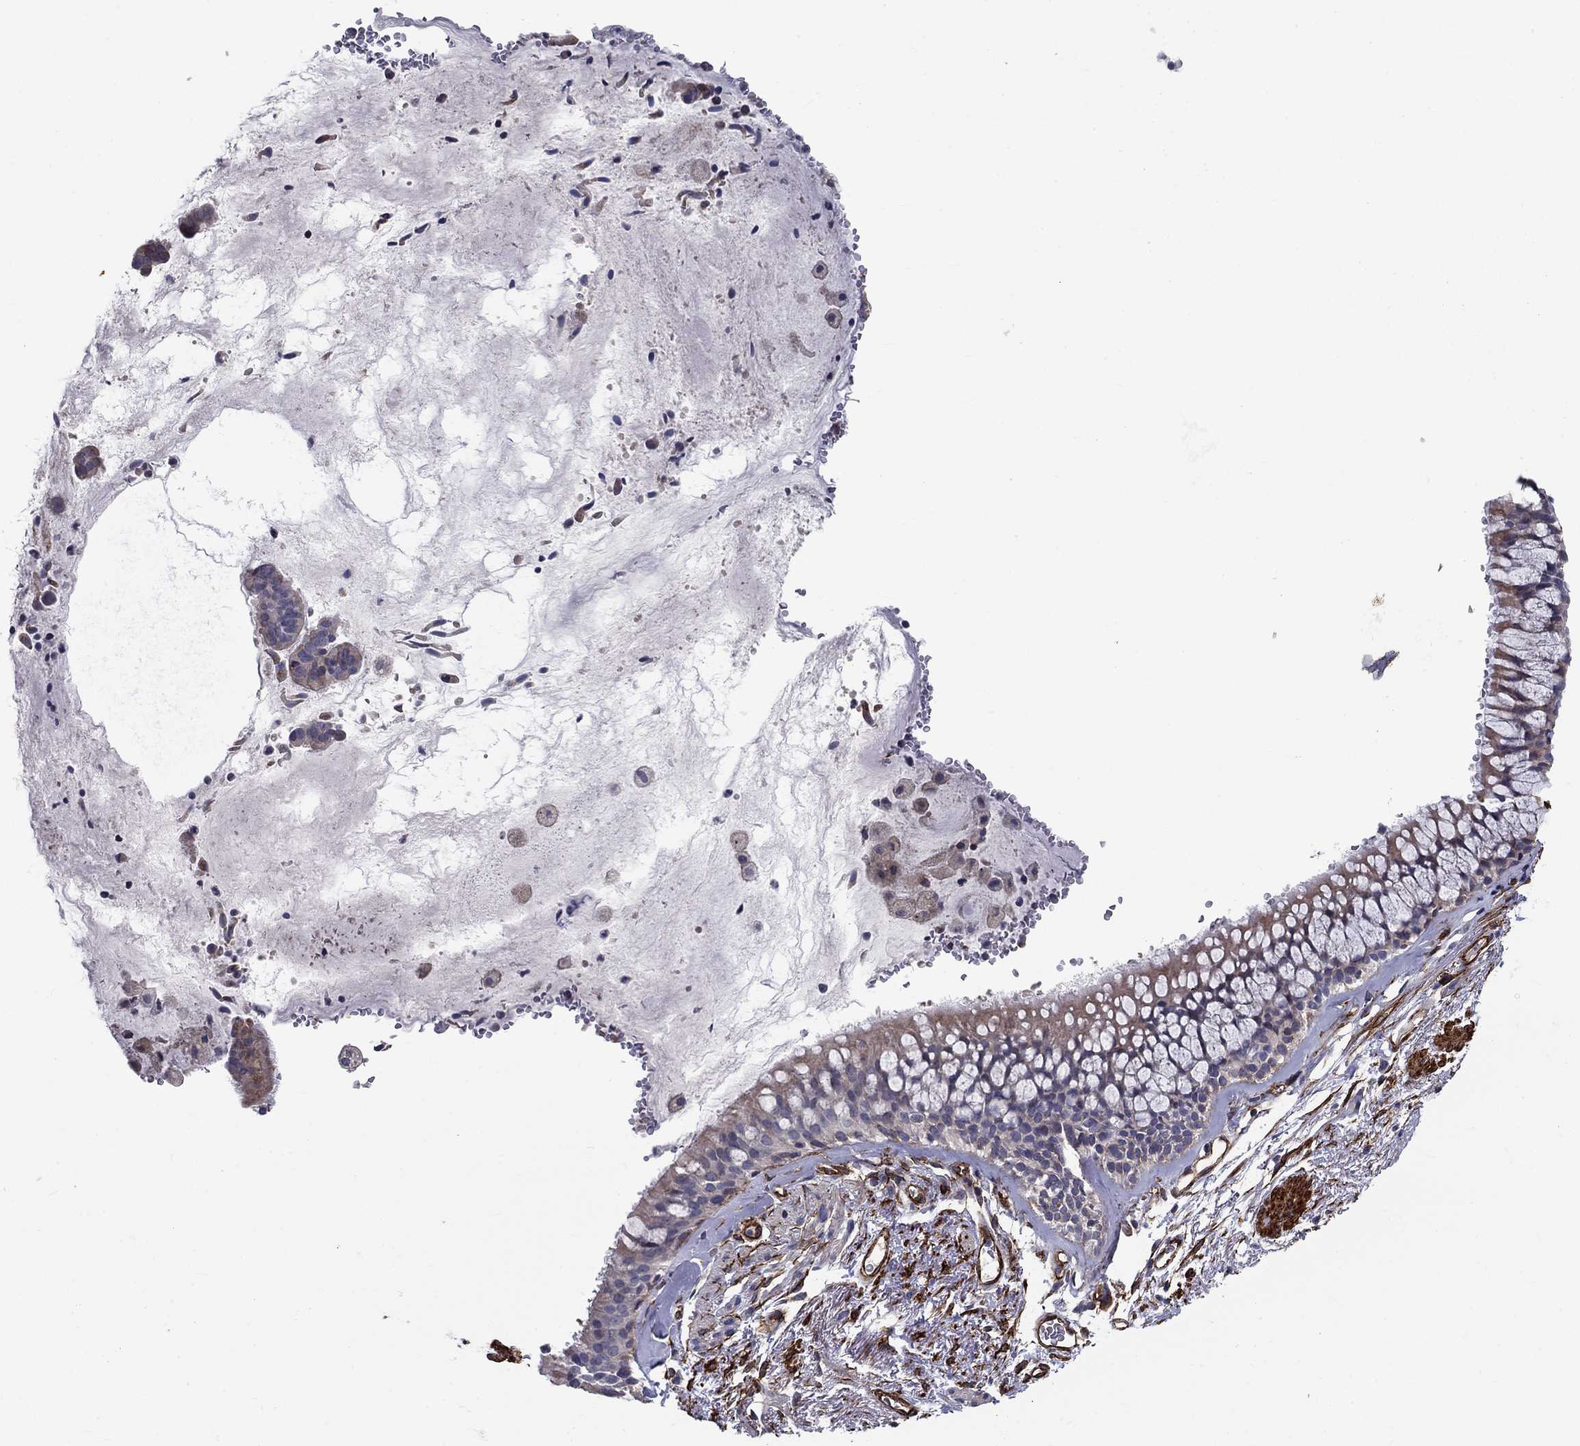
{"staining": {"intensity": "weak", "quantity": "<25%", "location": "cytoplasmic/membranous"}, "tissue": "bronchus", "cell_type": "Respiratory epithelial cells", "image_type": "normal", "snomed": [{"axis": "morphology", "description": "Normal tissue, NOS"}, {"axis": "topography", "description": "Bronchus"}, {"axis": "topography", "description": "Lung"}], "caption": "High power microscopy image of an IHC image of benign bronchus, revealing no significant positivity in respiratory epithelial cells.", "gene": "SYNC", "patient": {"sex": "female", "age": 57}}